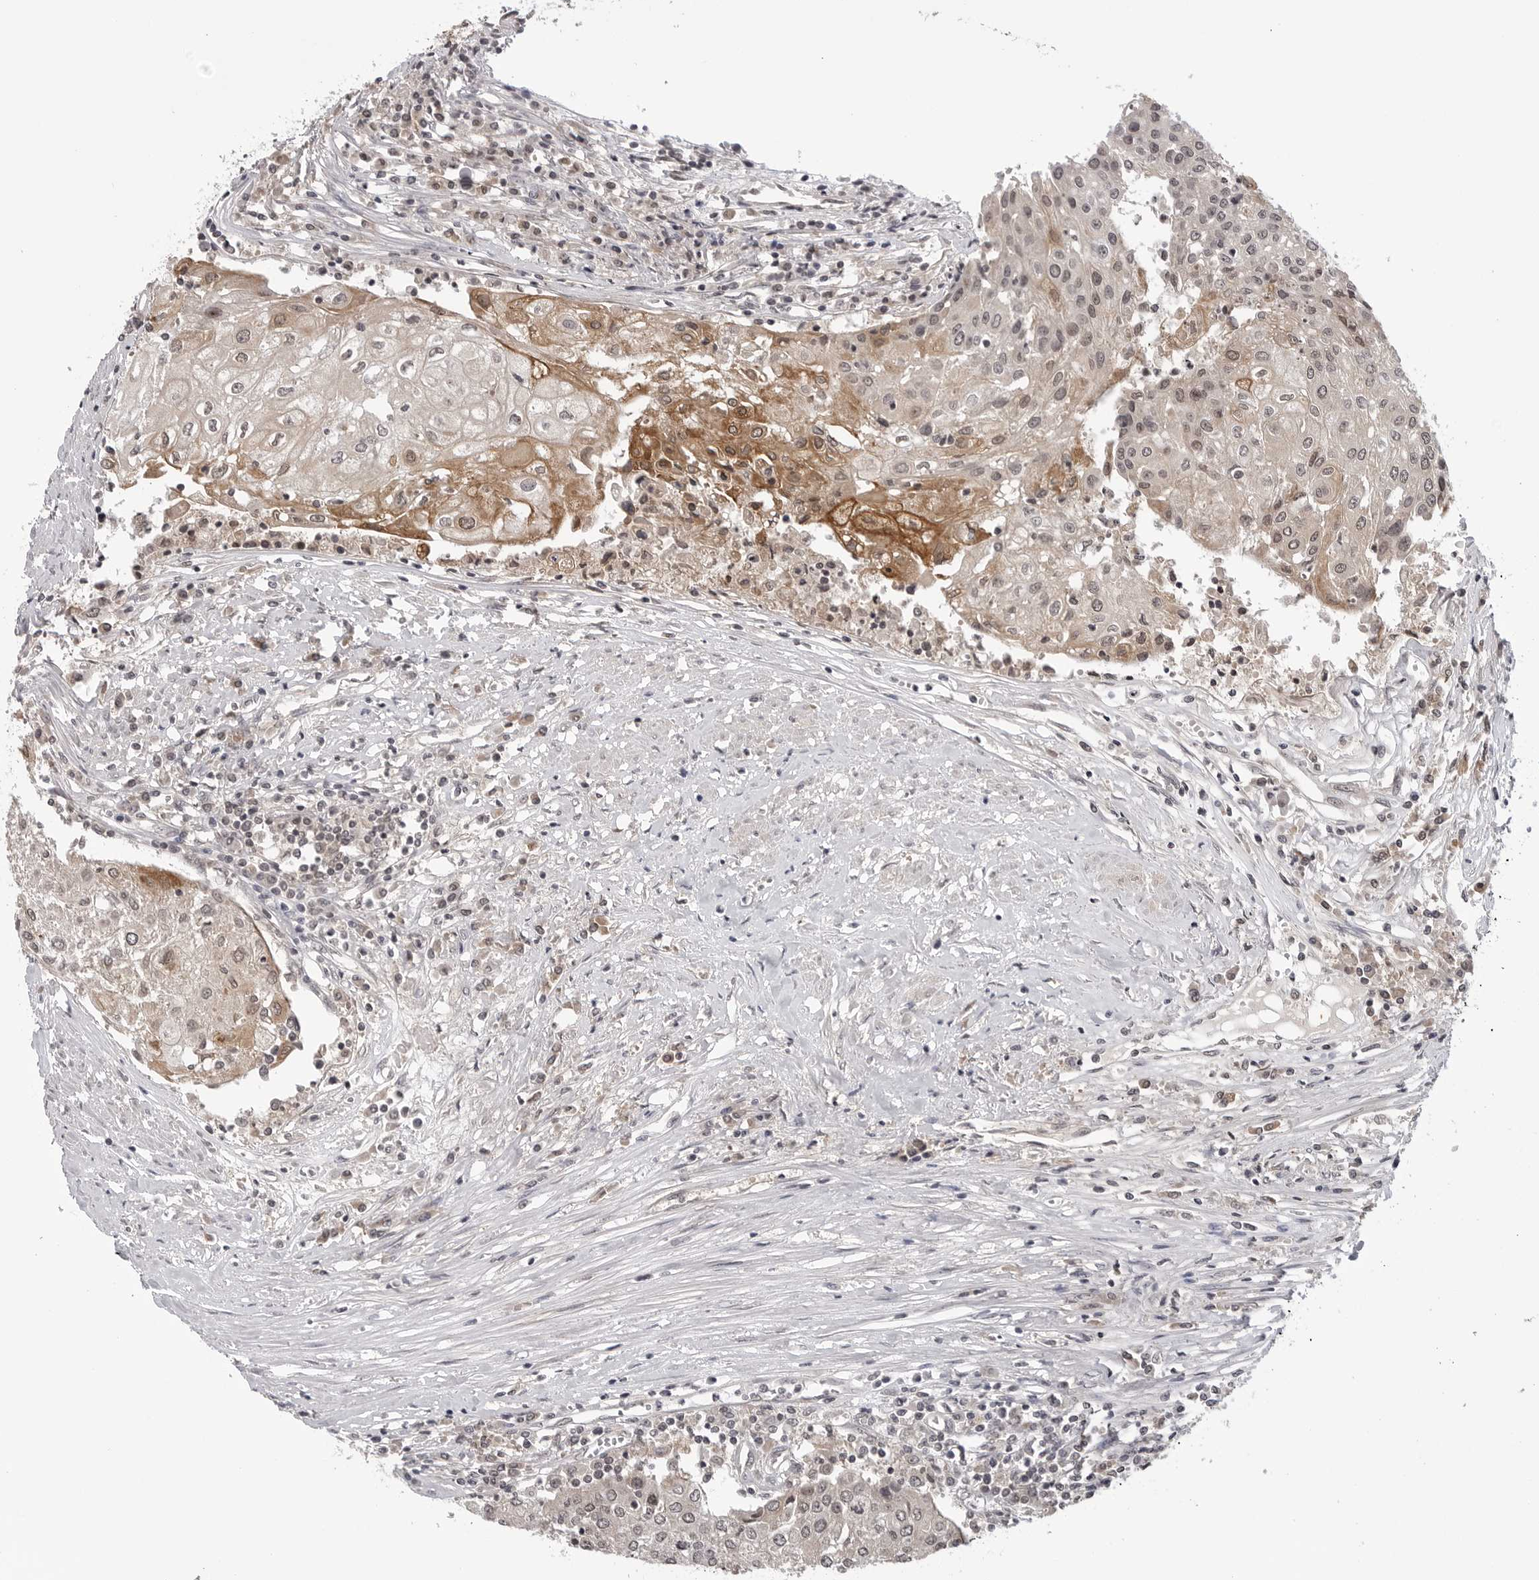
{"staining": {"intensity": "moderate", "quantity": "<25%", "location": "cytoplasmic/membranous"}, "tissue": "urothelial cancer", "cell_type": "Tumor cells", "image_type": "cancer", "snomed": [{"axis": "morphology", "description": "Urothelial carcinoma, High grade"}, {"axis": "topography", "description": "Urinary bladder"}], "caption": "Protein analysis of urothelial cancer tissue demonstrates moderate cytoplasmic/membranous expression in about <25% of tumor cells. (Stains: DAB (3,3'-diaminobenzidine) in brown, nuclei in blue, Microscopy: brightfield microscopy at high magnification).", "gene": "CDK20", "patient": {"sex": "female", "age": 85}}